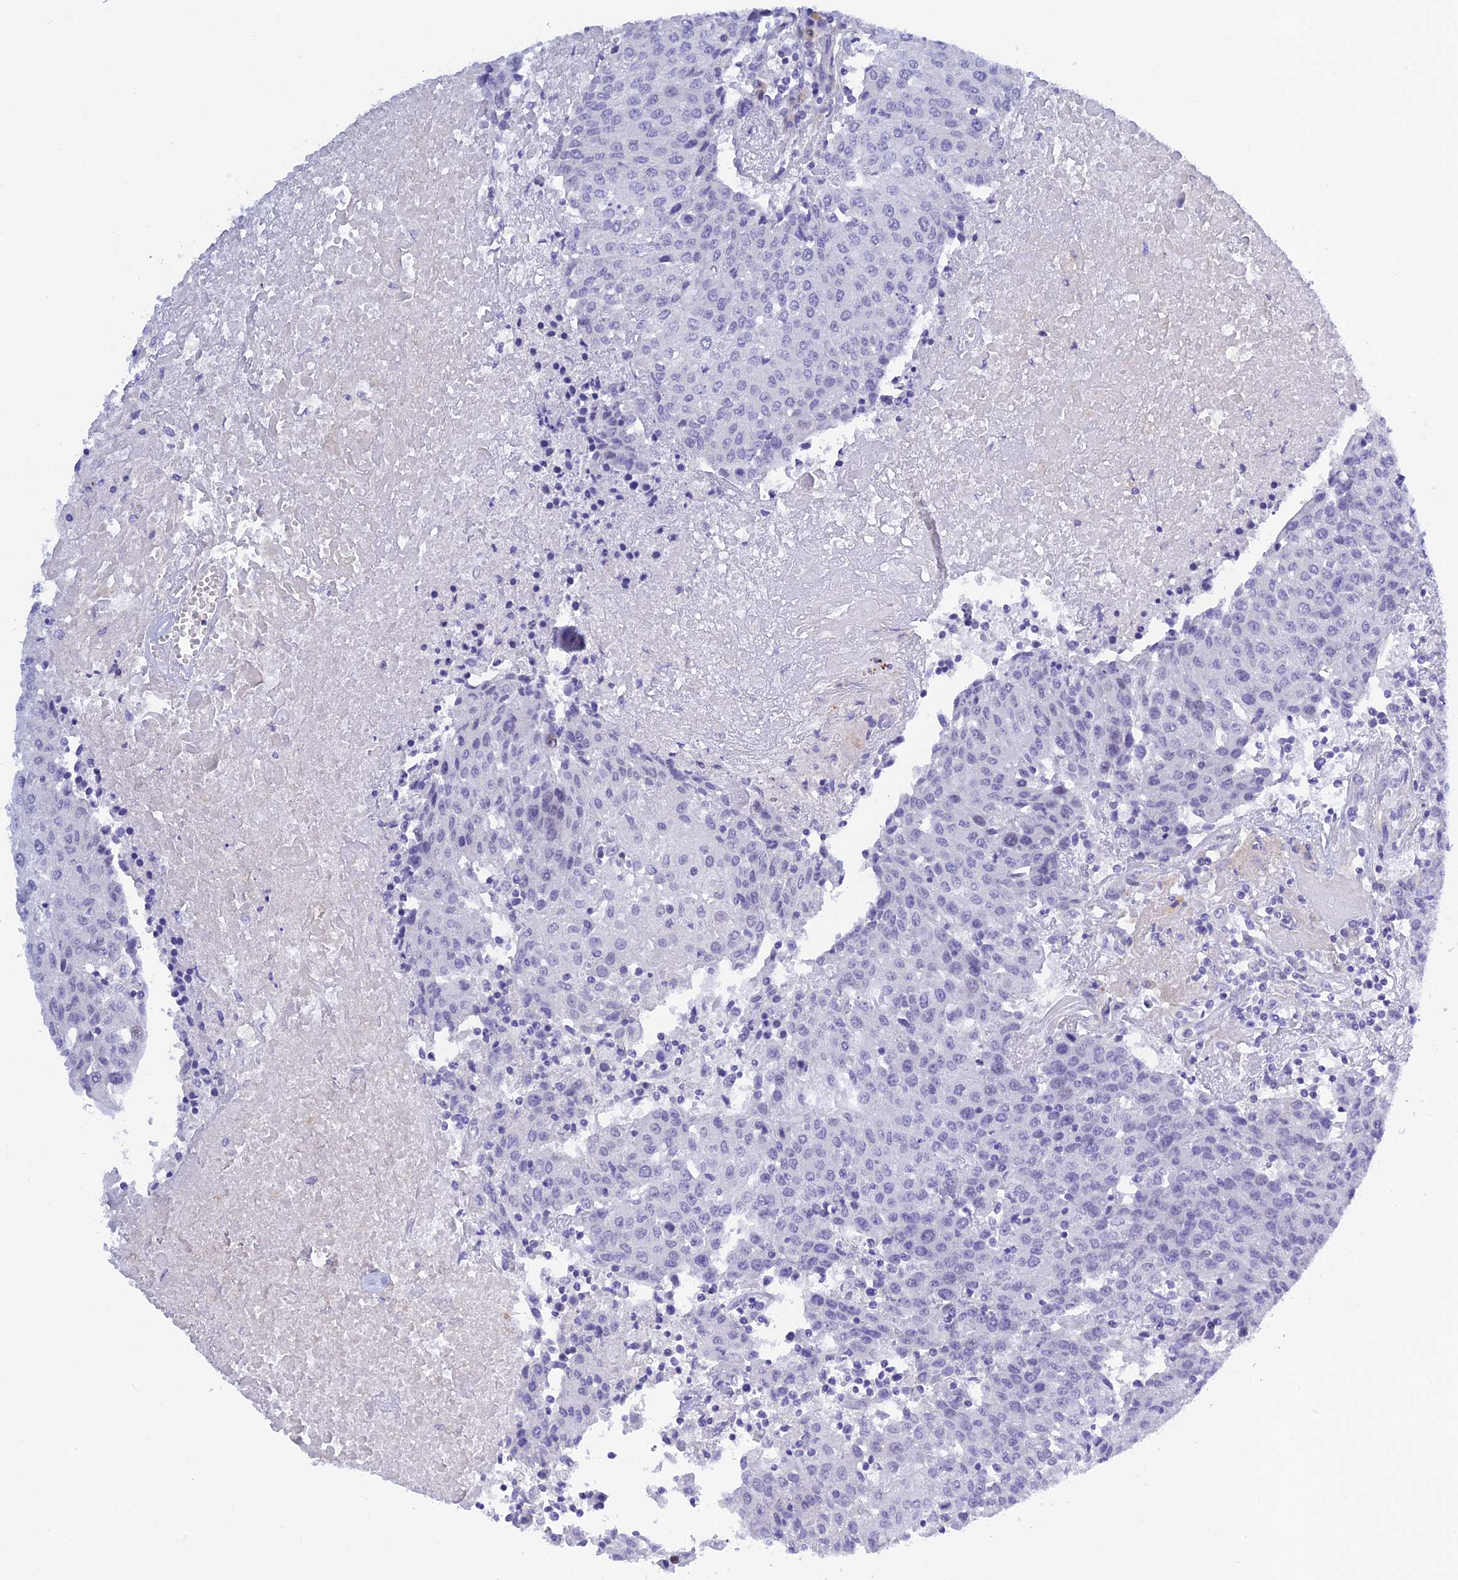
{"staining": {"intensity": "negative", "quantity": "none", "location": "none"}, "tissue": "urothelial cancer", "cell_type": "Tumor cells", "image_type": "cancer", "snomed": [{"axis": "morphology", "description": "Urothelial carcinoma, High grade"}, {"axis": "topography", "description": "Urinary bladder"}], "caption": "Human high-grade urothelial carcinoma stained for a protein using immunohistochemistry (IHC) exhibits no staining in tumor cells.", "gene": "ZDHHC16", "patient": {"sex": "female", "age": 85}}